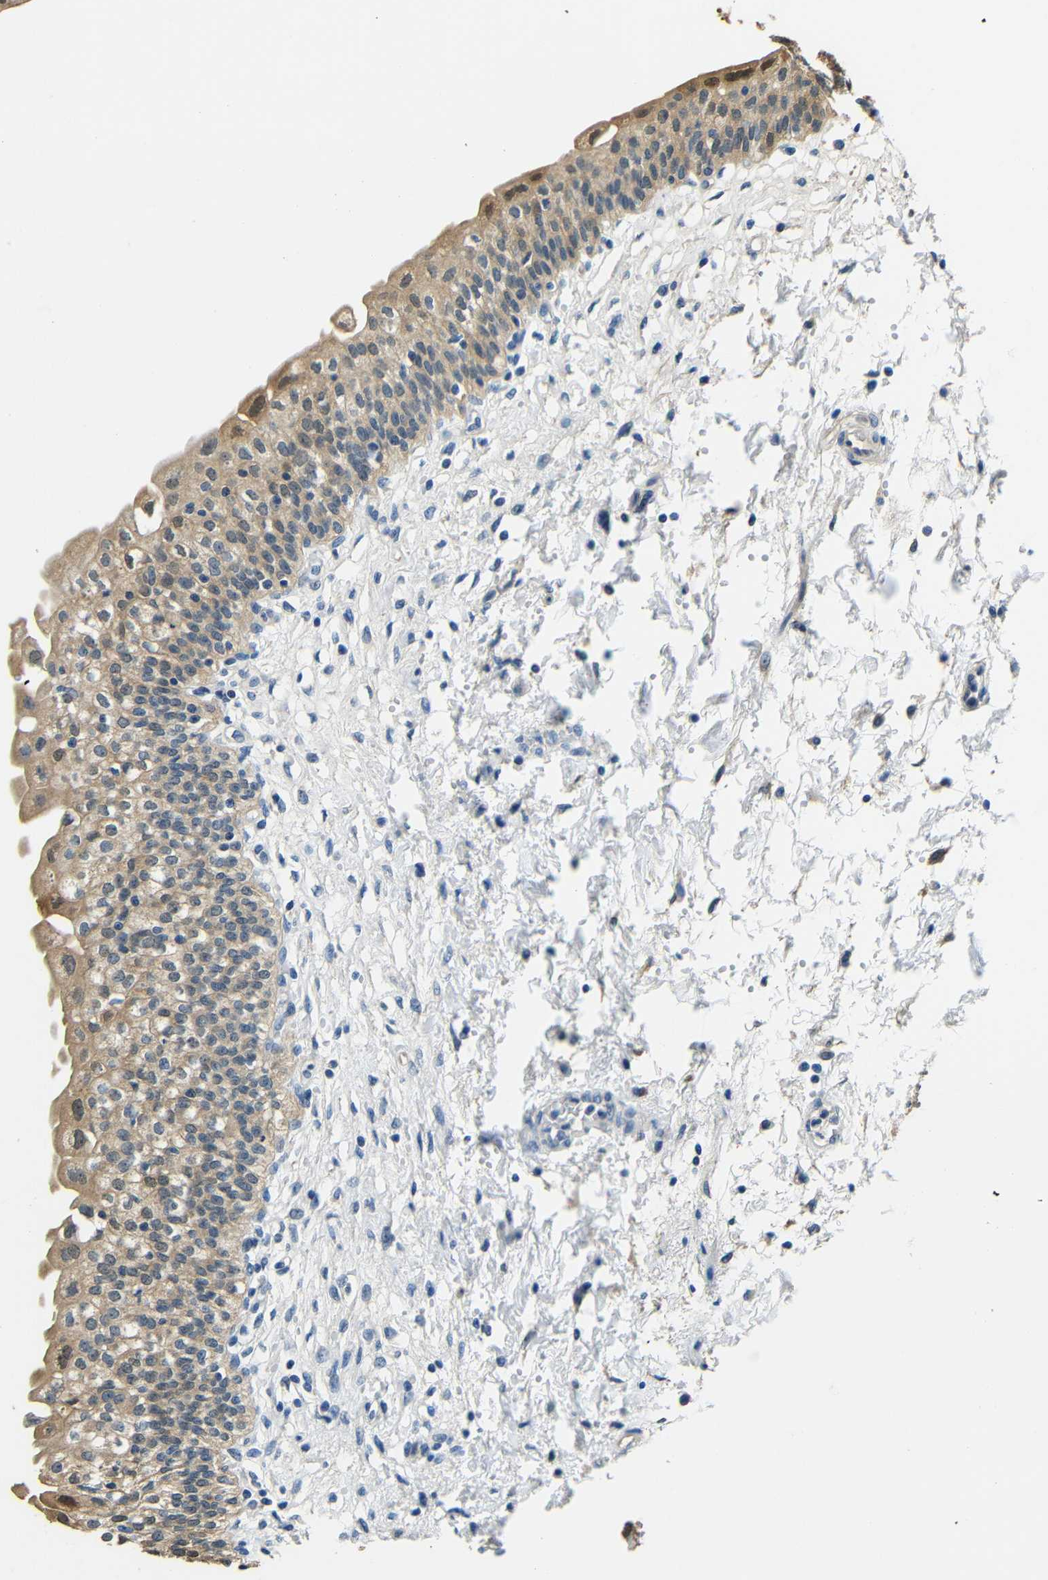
{"staining": {"intensity": "moderate", "quantity": ">75%", "location": "cytoplasmic/membranous"}, "tissue": "urinary bladder", "cell_type": "Urothelial cells", "image_type": "normal", "snomed": [{"axis": "morphology", "description": "Normal tissue, NOS"}, {"axis": "topography", "description": "Urinary bladder"}], "caption": "The photomicrograph shows immunohistochemical staining of benign urinary bladder. There is moderate cytoplasmic/membranous staining is present in approximately >75% of urothelial cells. The protein of interest is stained brown, and the nuclei are stained in blue (DAB (3,3'-diaminobenzidine) IHC with brightfield microscopy, high magnification).", "gene": "FMO5", "patient": {"sex": "male", "age": 55}}